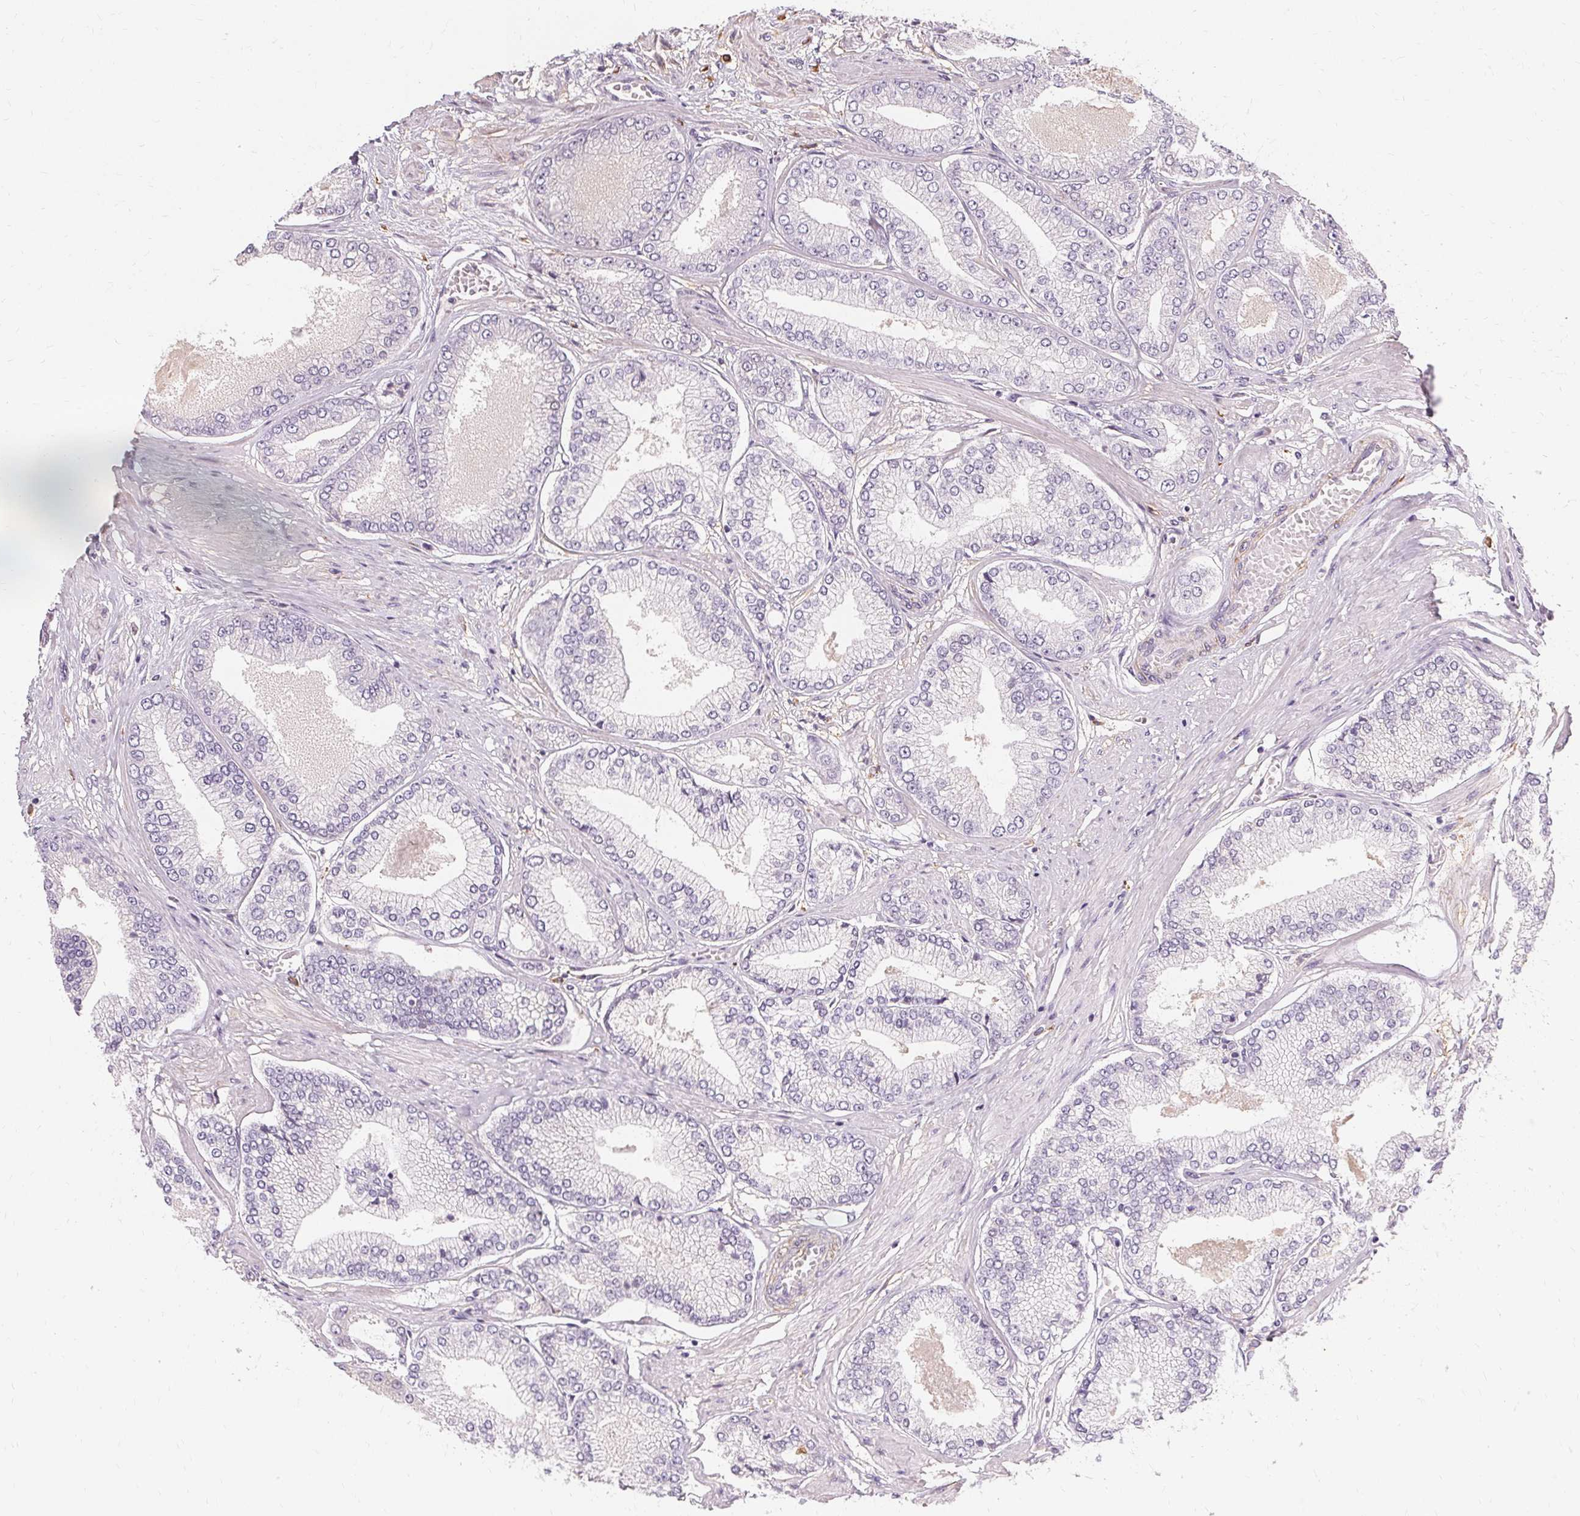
{"staining": {"intensity": "negative", "quantity": "none", "location": "none"}, "tissue": "prostate cancer", "cell_type": "Tumor cells", "image_type": "cancer", "snomed": [{"axis": "morphology", "description": "Adenocarcinoma, Low grade"}, {"axis": "topography", "description": "Prostate"}], "caption": "A micrograph of prostate cancer (low-grade adenocarcinoma) stained for a protein exhibits no brown staining in tumor cells. (Brightfield microscopy of DAB (3,3'-diaminobenzidine) IHC at high magnification).", "gene": "IFNGR1", "patient": {"sex": "male", "age": 55}}